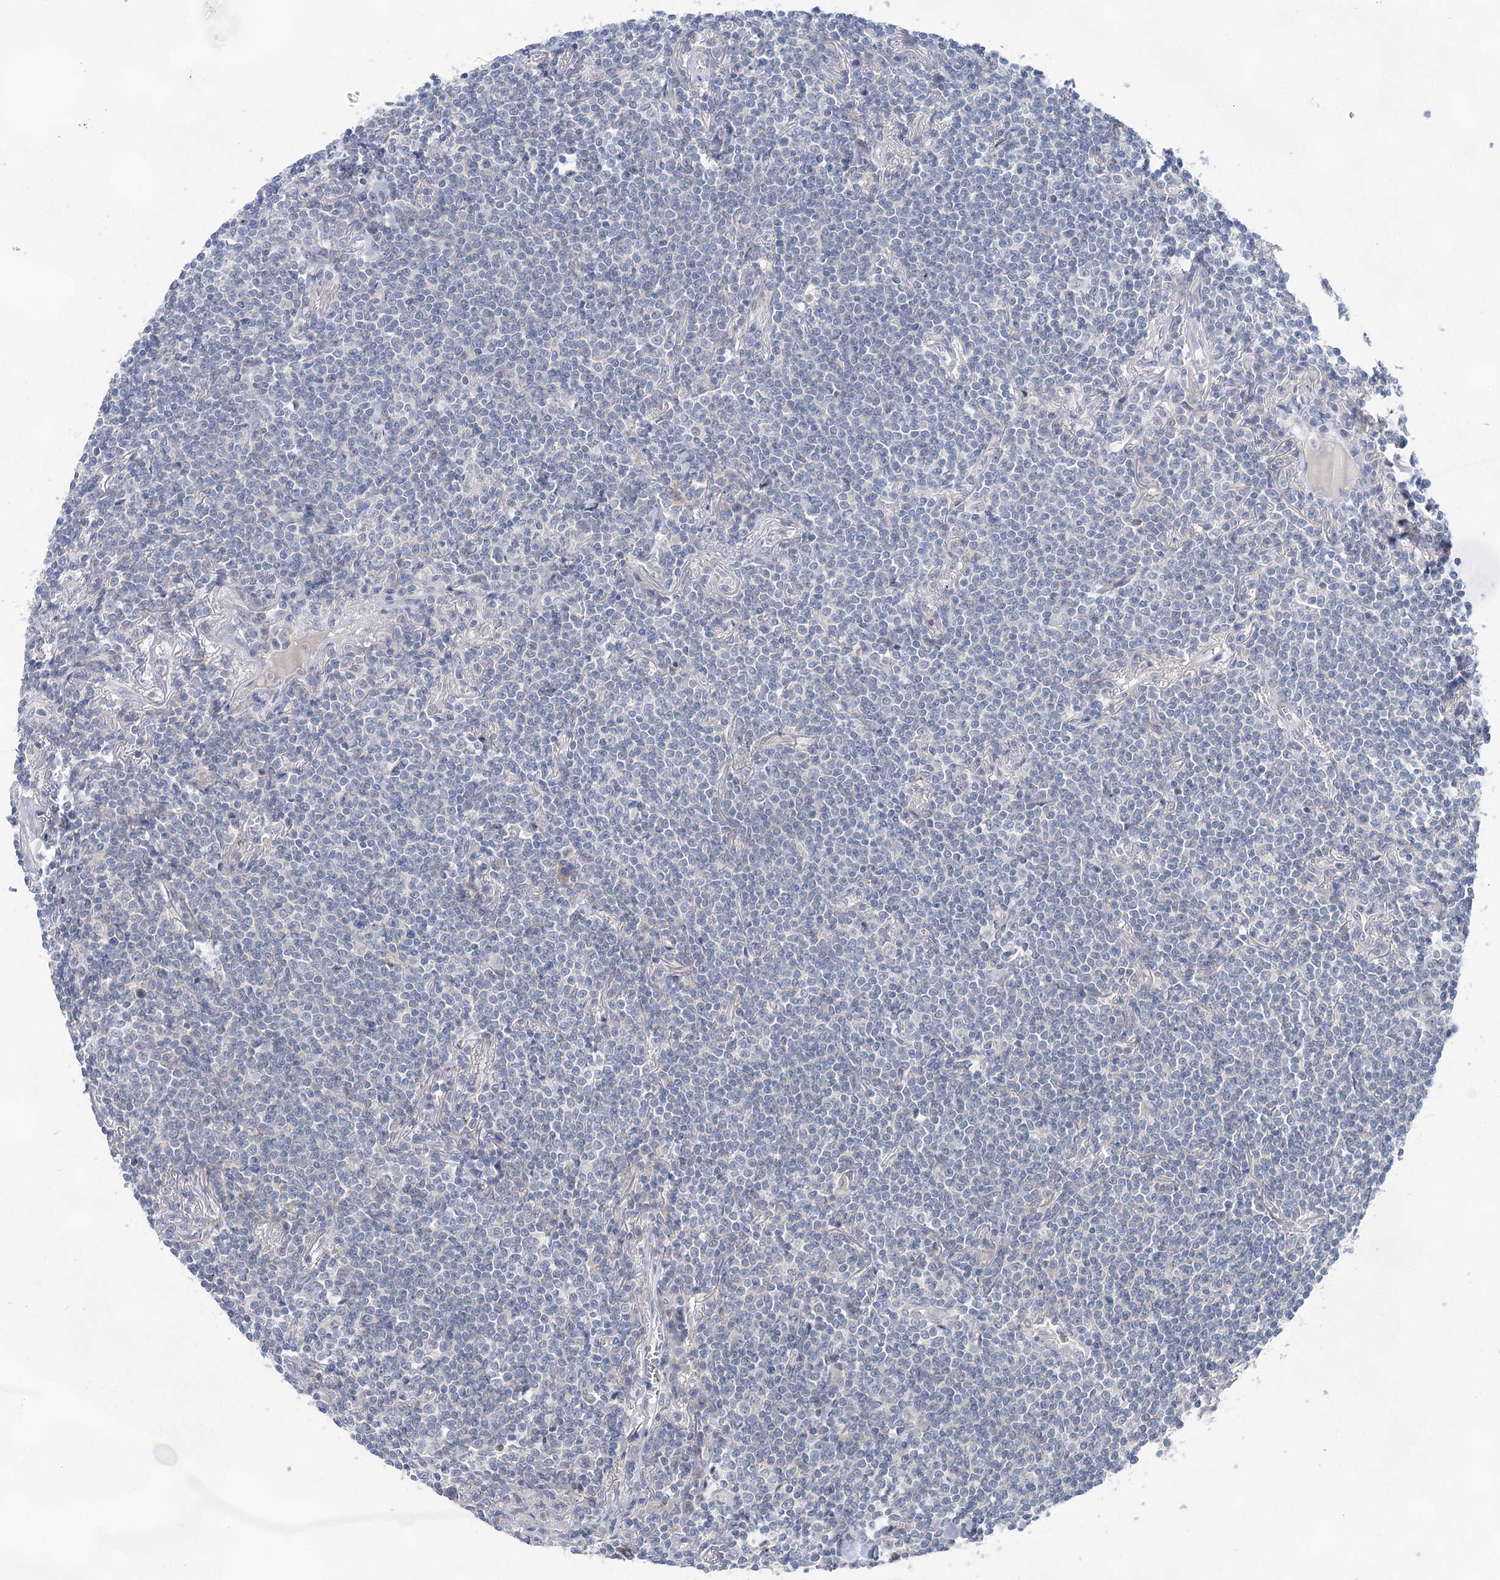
{"staining": {"intensity": "negative", "quantity": "none", "location": "none"}, "tissue": "lymphoma", "cell_type": "Tumor cells", "image_type": "cancer", "snomed": [{"axis": "morphology", "description": "Malignant lymphoma, non-Hodgkin's type, Low grade"}, {"axis": "topography", "description": "Lung"}], "caption": "Low-grade malignant lymphoma, non-Hodgkin's type was stained to show a protein in brown. There is no significant positivity in tumor cells.", "gene": "LALBA", "patient": {"sex": "female", "age": 71}}